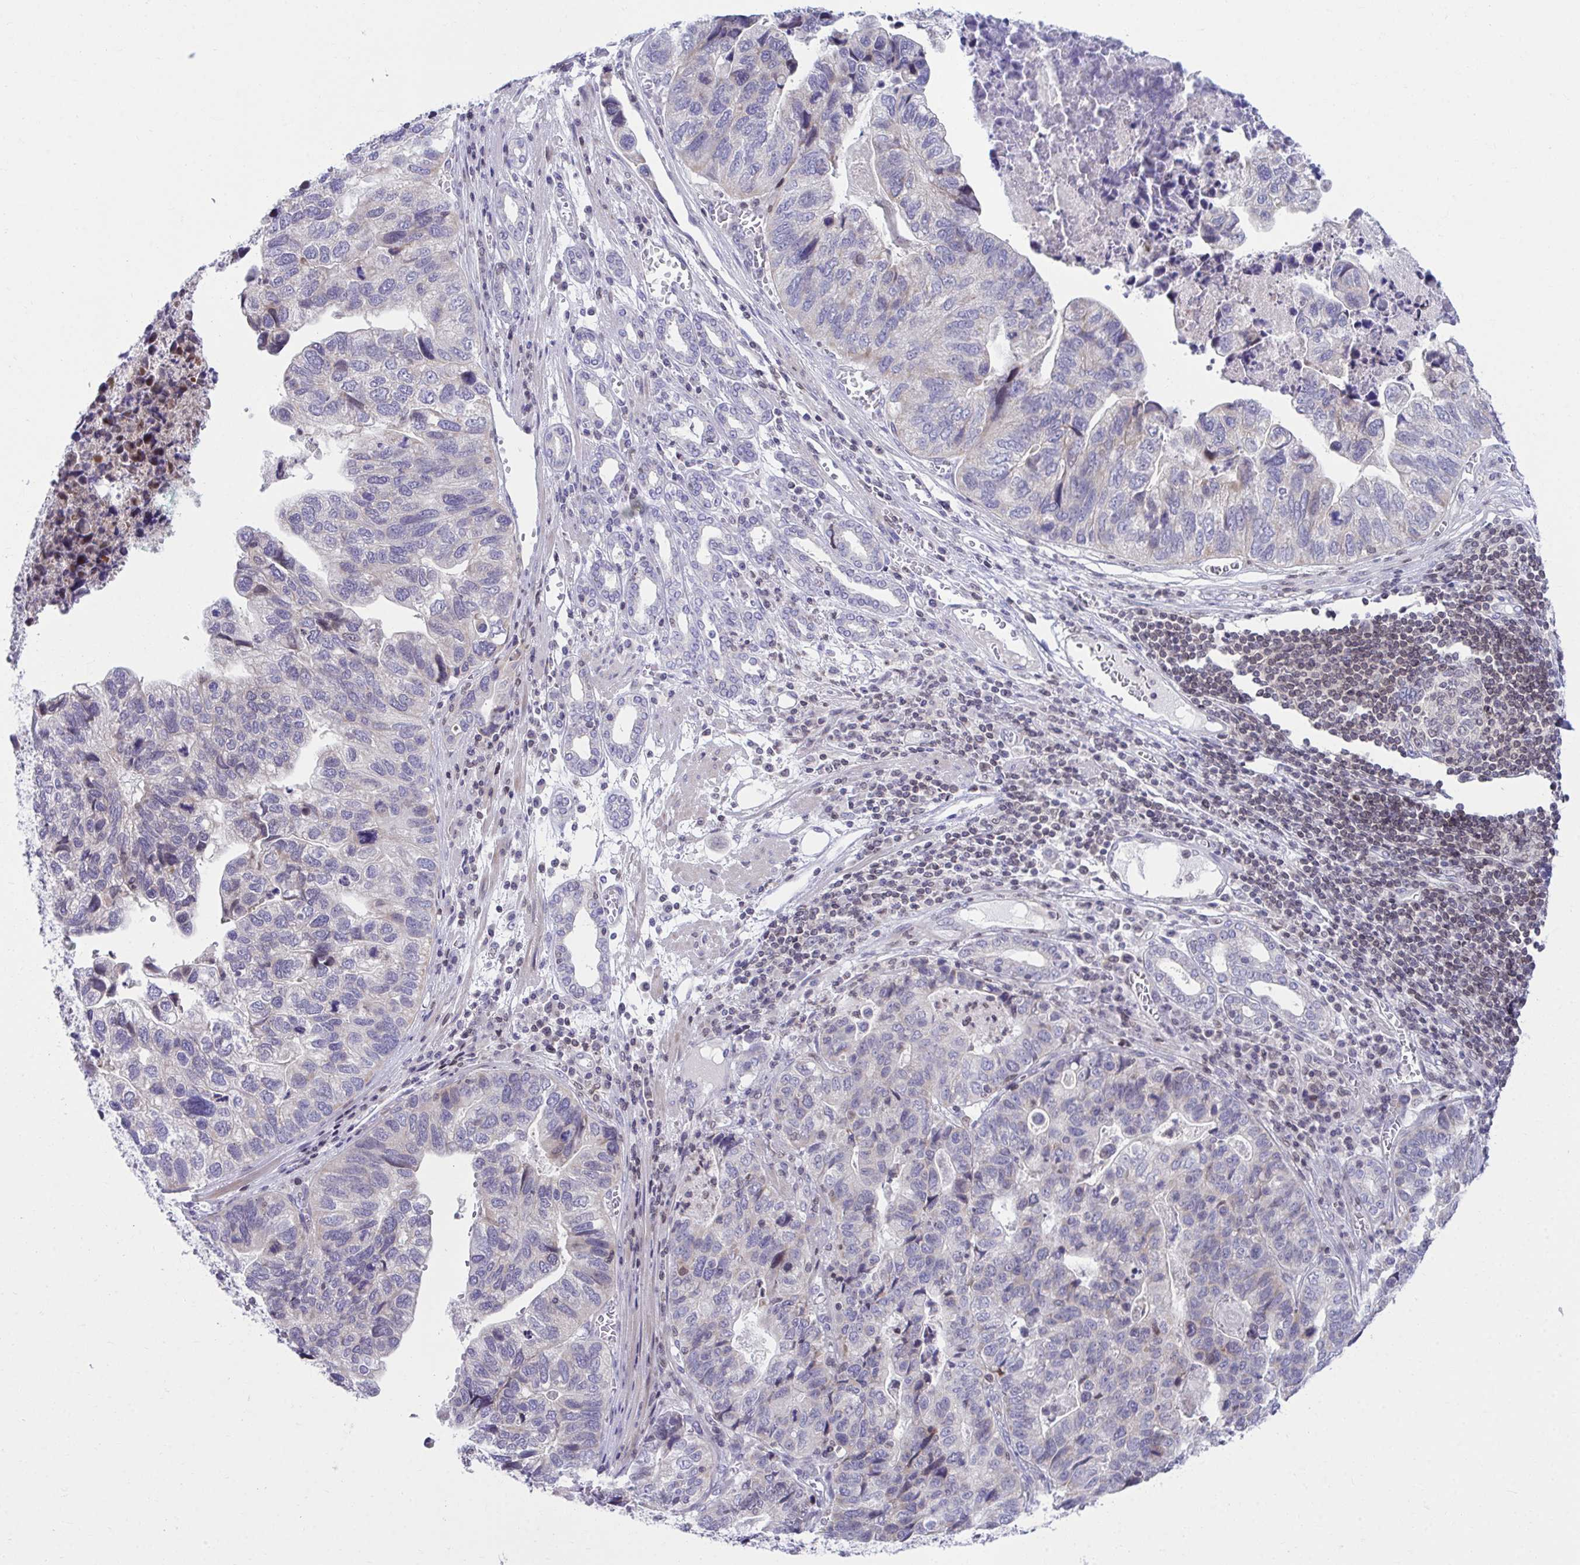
{"staining": {"intensity": "negative", "quantity": "none", "location": "none"}, "tissue": "stomach cancer", "cell_type": "Tumor cells", "image_type": "cancer", "snomed": [{"axis": "morphology", "description": "Adenocarcinoma, NOS"}, {"axis": "topography", "description": "Stomach, upper"}], "caption": "Stomach cancer (adenocarcinoma) stained for a protein using IHC demonstrates no staining tumor cells.", "gene": "OR7A5", "patient": {"sex": "female", "age": 67}}